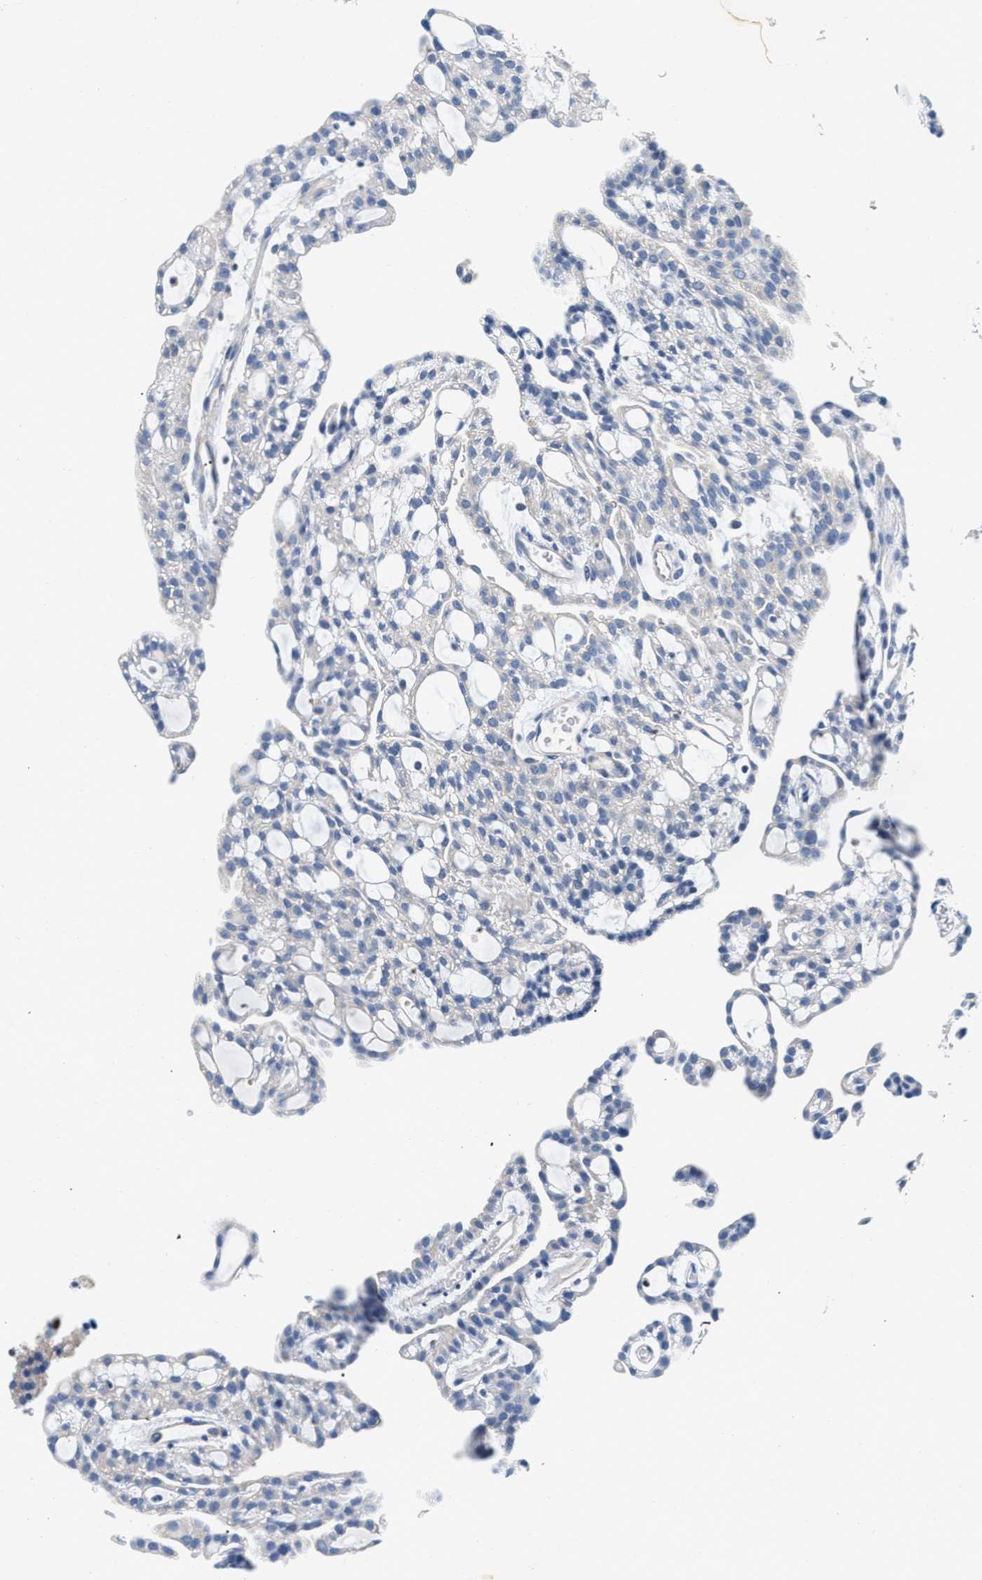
{"staining": {"intensity": "negative", "quantity": "none", "location": "none"}, "tissue": "renal cancer", "cell_type": "Tumor cells", "image_type": "cancer", "snomed": [{"axis": "morphology", "description": "Adenocarcinoma, NOS"}, {"axis": "topography", "description": "Kidney"}], "caption": "The histopathology image shows no staining of tumor cells in renal adenocarcinoma.", "gene": "EIF2AK2", "patient": {"sex": "male", "age": 63}}